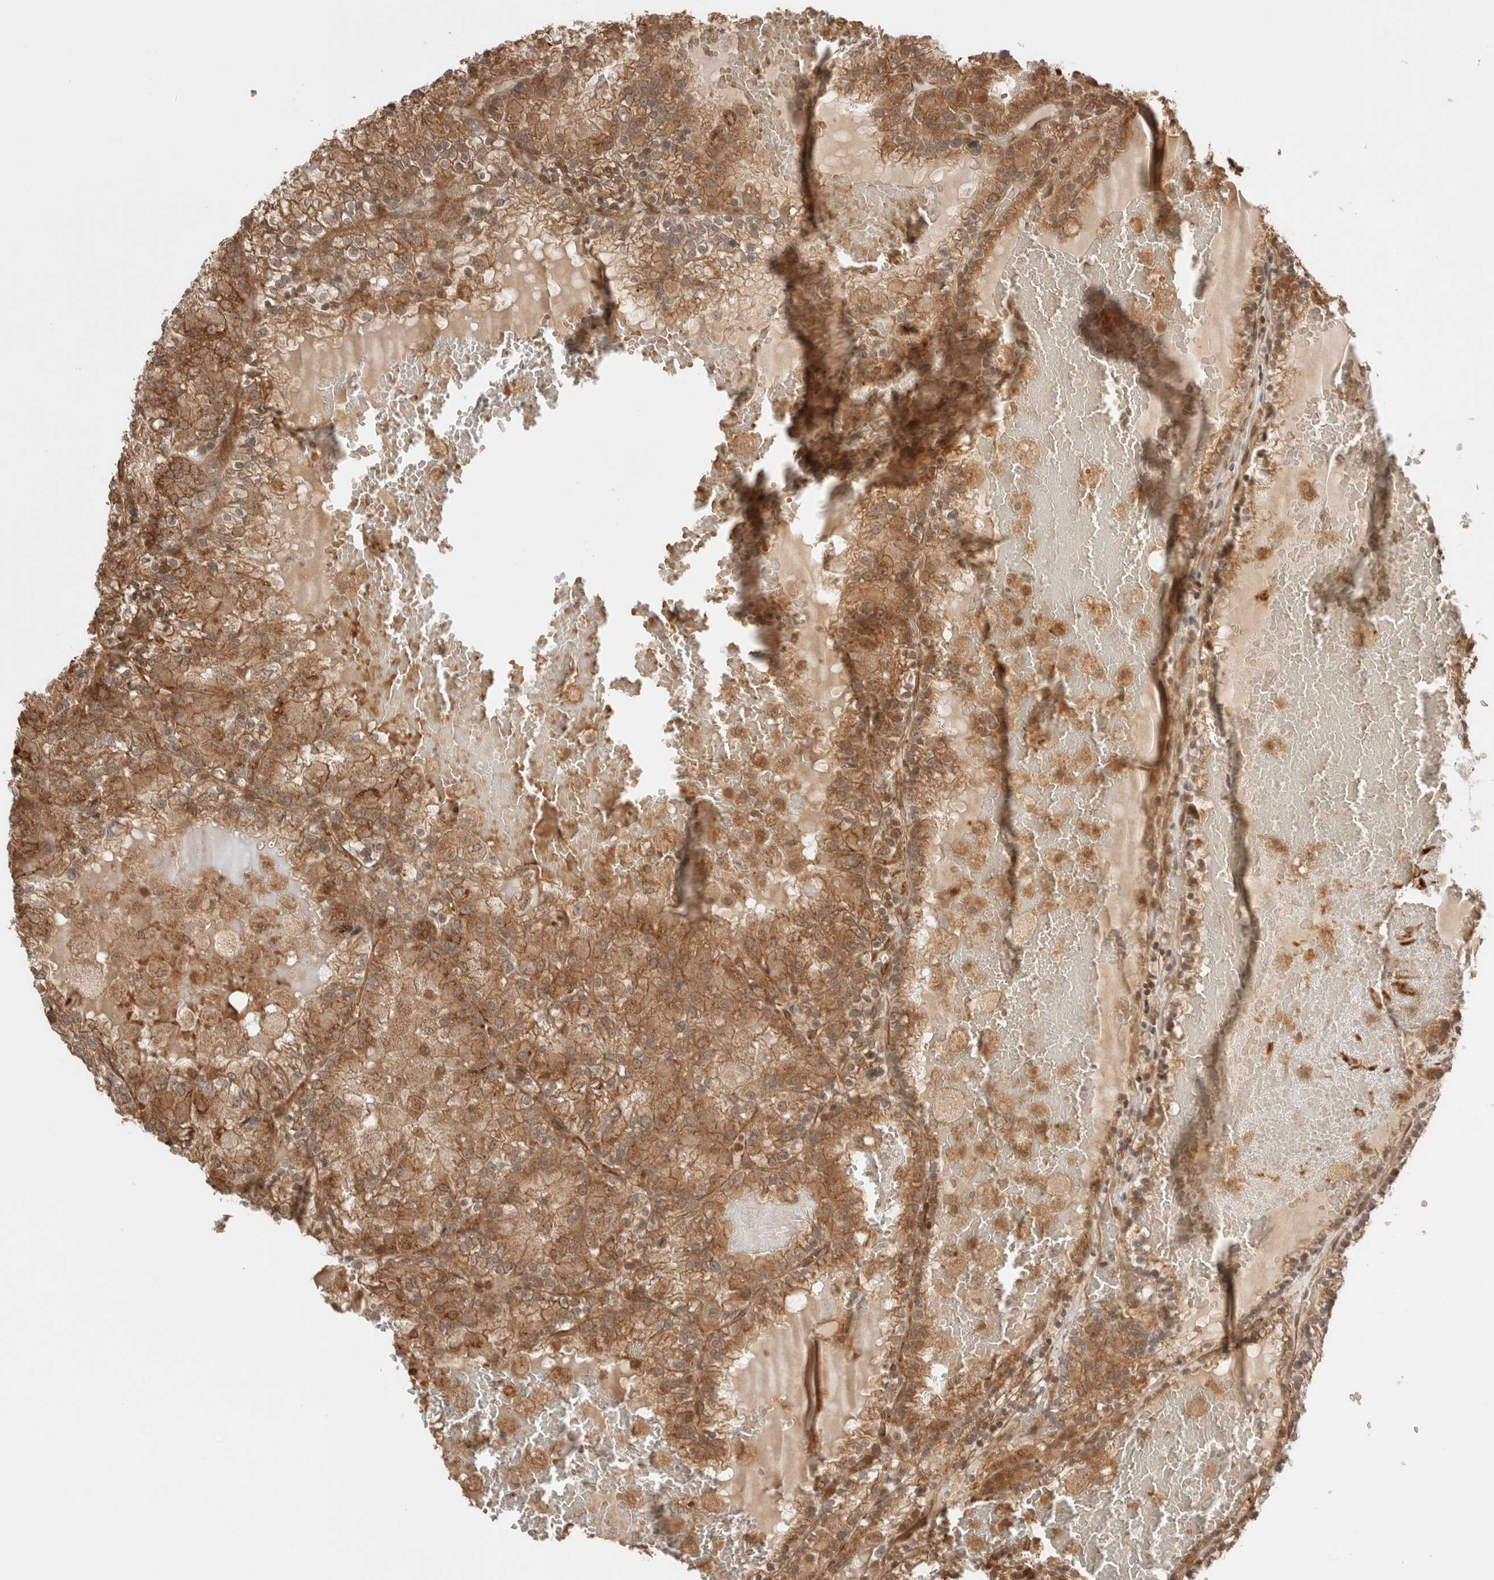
{"staining": {"intensity": "moderate", "quantity": ">75%", "location": "cytoplasmic/membranous"}, "tissue": "renal cancer", "cell_type": "Tumor cells", "image_type": "cancer", "snomed": [{"axis": "morphology", "description": "Adenocarcinoma, NOS"}, {"axis": "topography", "description": "Kidney"}], "caption": "This micrograph reveals immunohistochemistry (IHC) staining of renal adenocarcinoma, with medium moderate cytoplasmic/membranous expression in about >75% of tumor cells.", "gene": "ZNF649", "patient": {"sex": "female", "age": 56}}